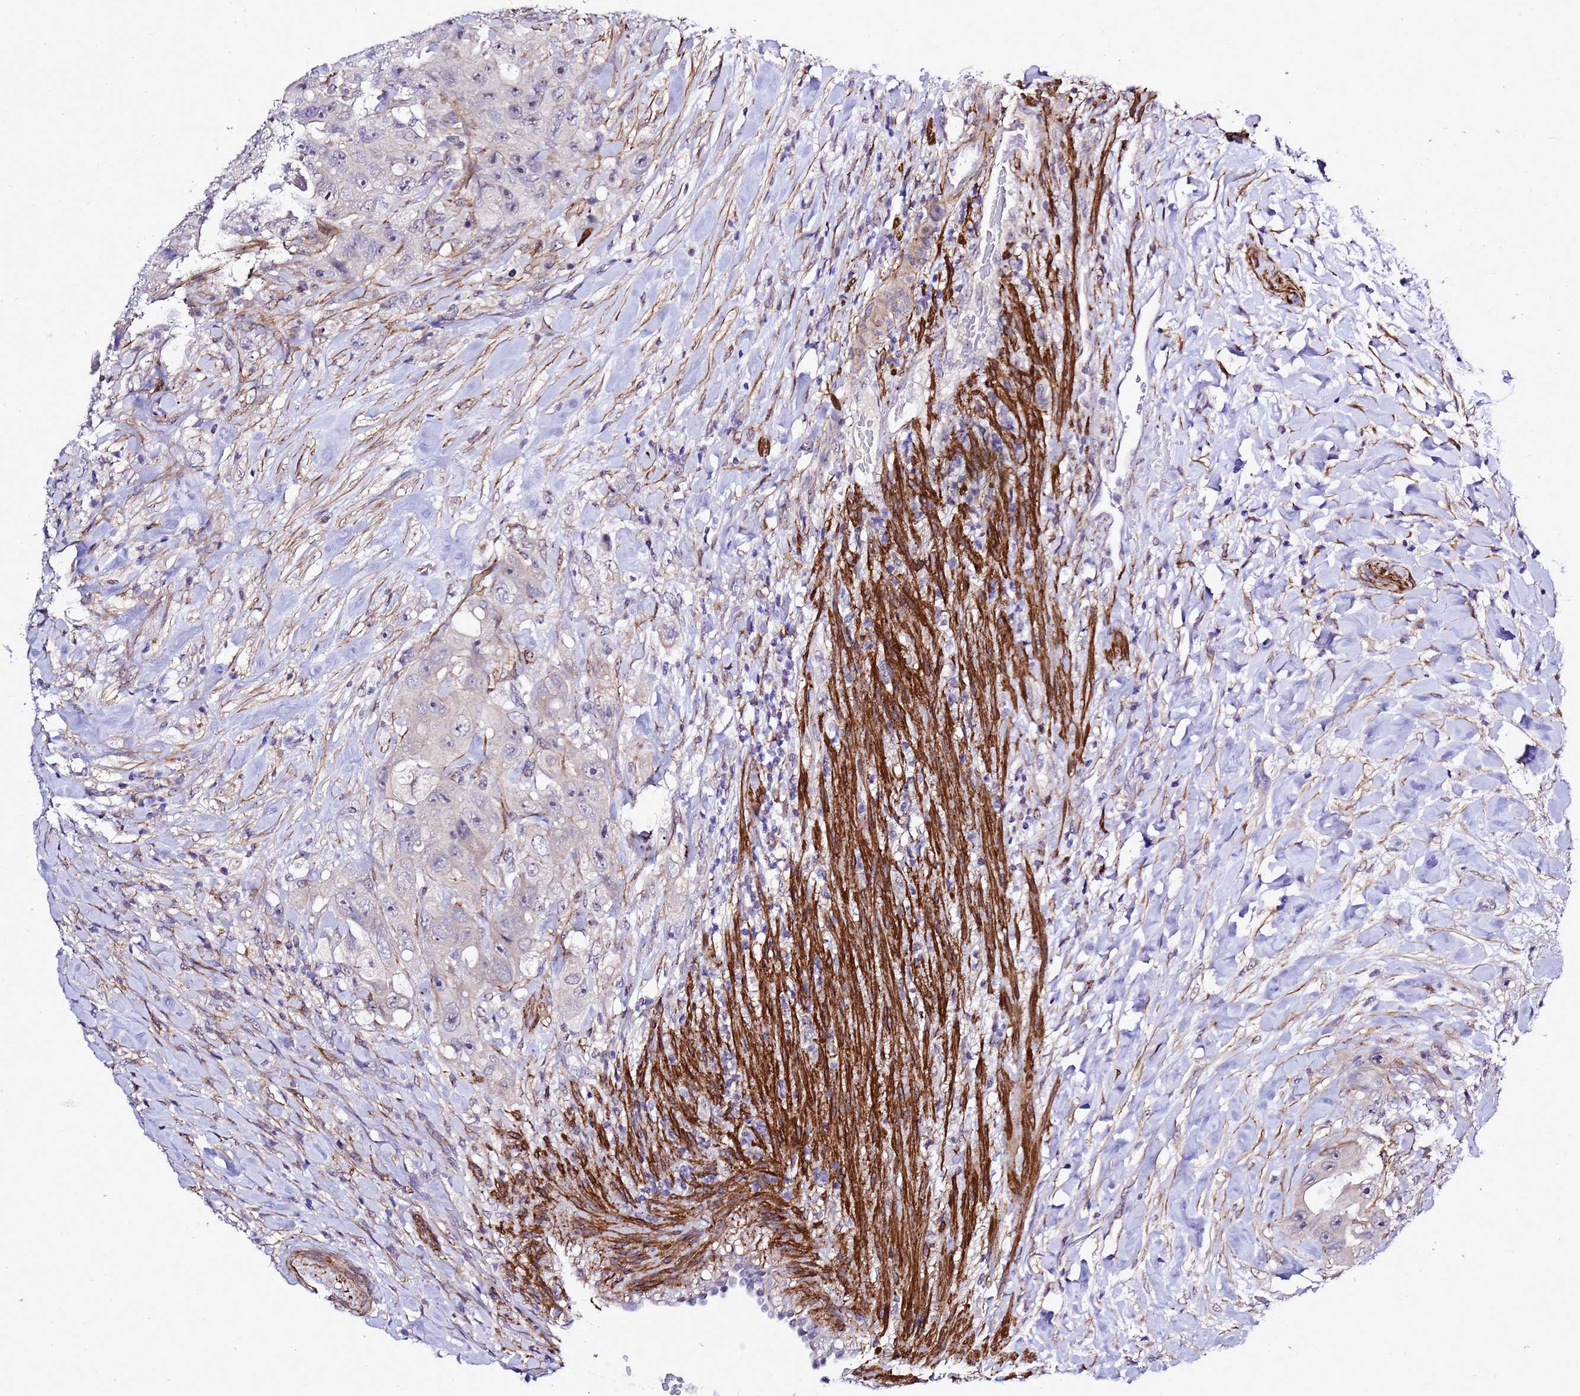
{"staining": {"intensity": "negative", "quantity": "none", "location": "none"}, "tissue": "colorectal cancer", "cell_type": "Tumor cells", "image_type": "cancer", "snomed": [{"axis": "morphology", "description": "Adenocarcinoma, NOS"}, {"axis": "topography", "description": "Colon"}], "caption": "Tumor cells are negative for protein expression in human colorectal adenocarcinoma.", "gene": "GZF1", "patient": {"sex": "female", "age": 46}}